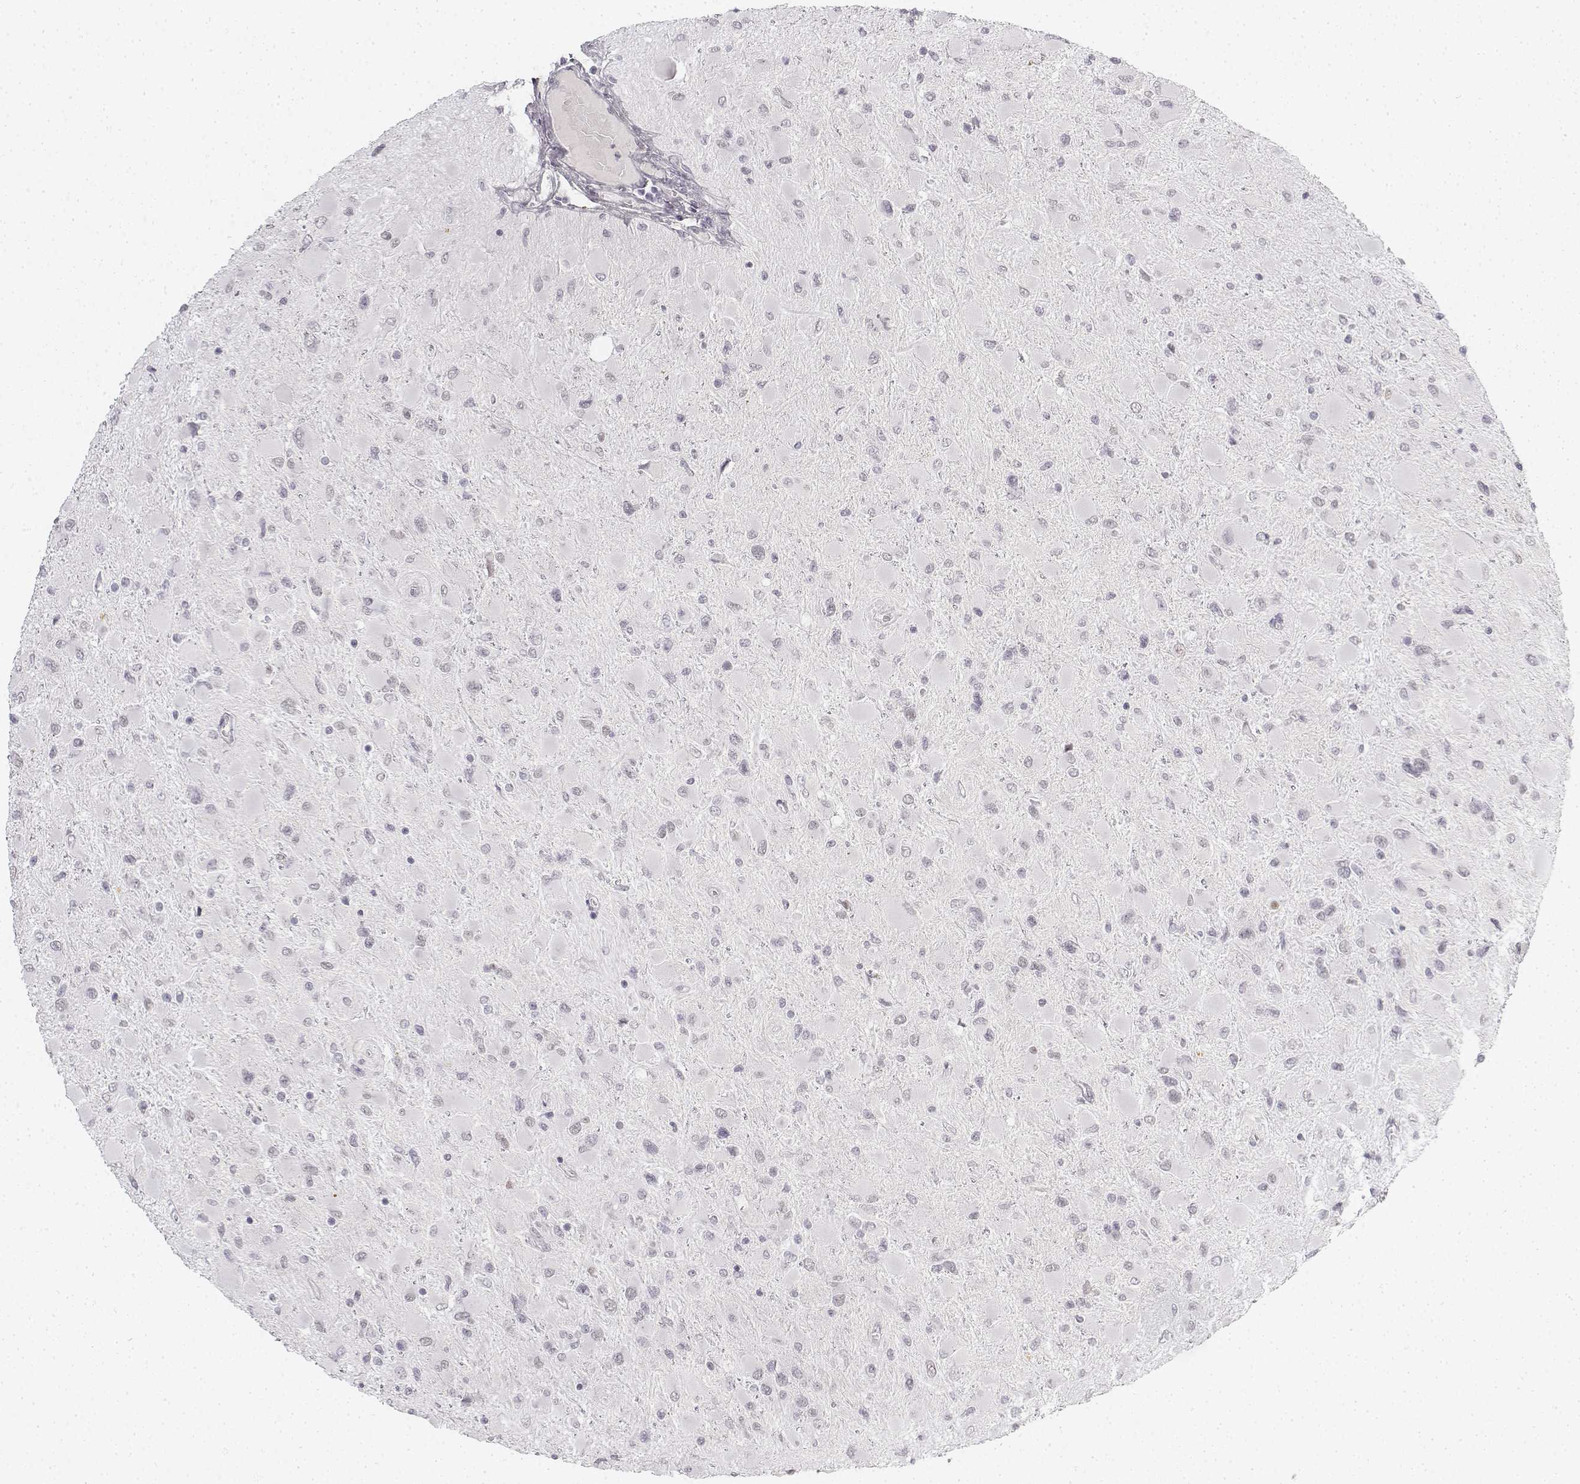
{"staining": {"intensity": "negative", "quantity": "none", "location": "none"}, "tissue": "glioma", "cell_type": "Tumor cells", "image_type": "cancer", "snomed": [{"axis": "morphology", "description": "Glioma, malignant, High grade"}, {"axis": "topography", "description": "Cerebral cortex"}], "caption": "Immunohistochemistry histopathology image of neoplastic tissue: human malignant glioma (high-grade) stained with DAB (3,3'-diaminobenzidine) reveals no significant protein expression in tumor cells.", "gene": "KRT84", "patient": {"sex": "female", "age": 36}}